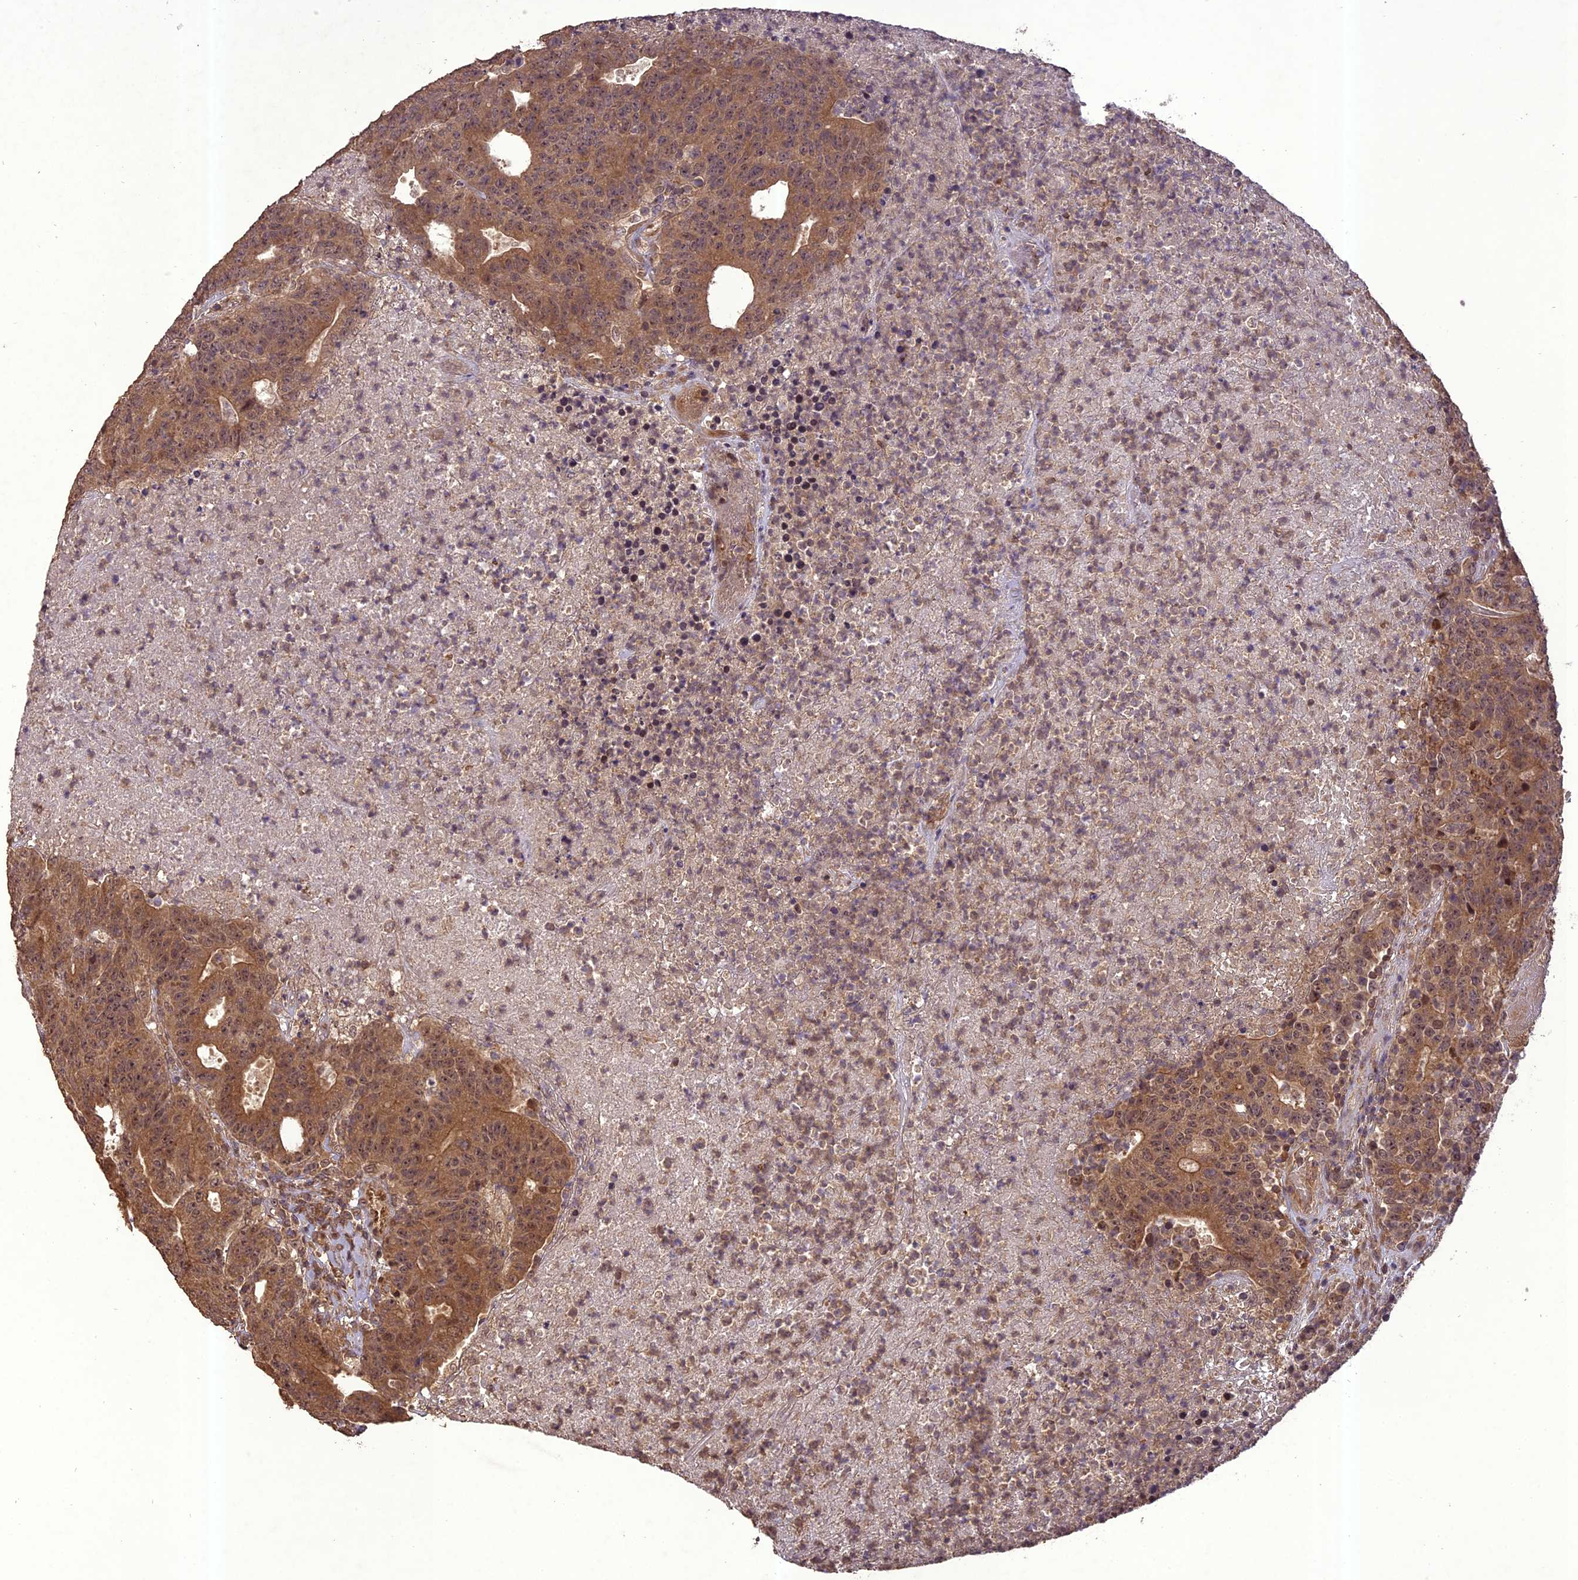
{"staining": {"intensity": "moderate", "quantity": ">75%", "location": "cytoplasmic/membranous,nuclear"}, "tissue": "colorectal cancer", "cell_type": "Tumor cells", "image_type": "cancer", "snomed": [{"axis": "morphology", "description": "Adenocarcinoma, NOS"}, {"axis": "topography", "description": "Colon"}], "caption": "An immunohistochemistry photomicrograph of neoplastic tissue is shown. Protein staining in brown highlights moderate cytoplasmic/membranous and nuclear positivity in adenocarcinoma (colorectal) within tumor cells.", "gene": "TIGD7", "patient": {"sex": "female", "age": 75}}